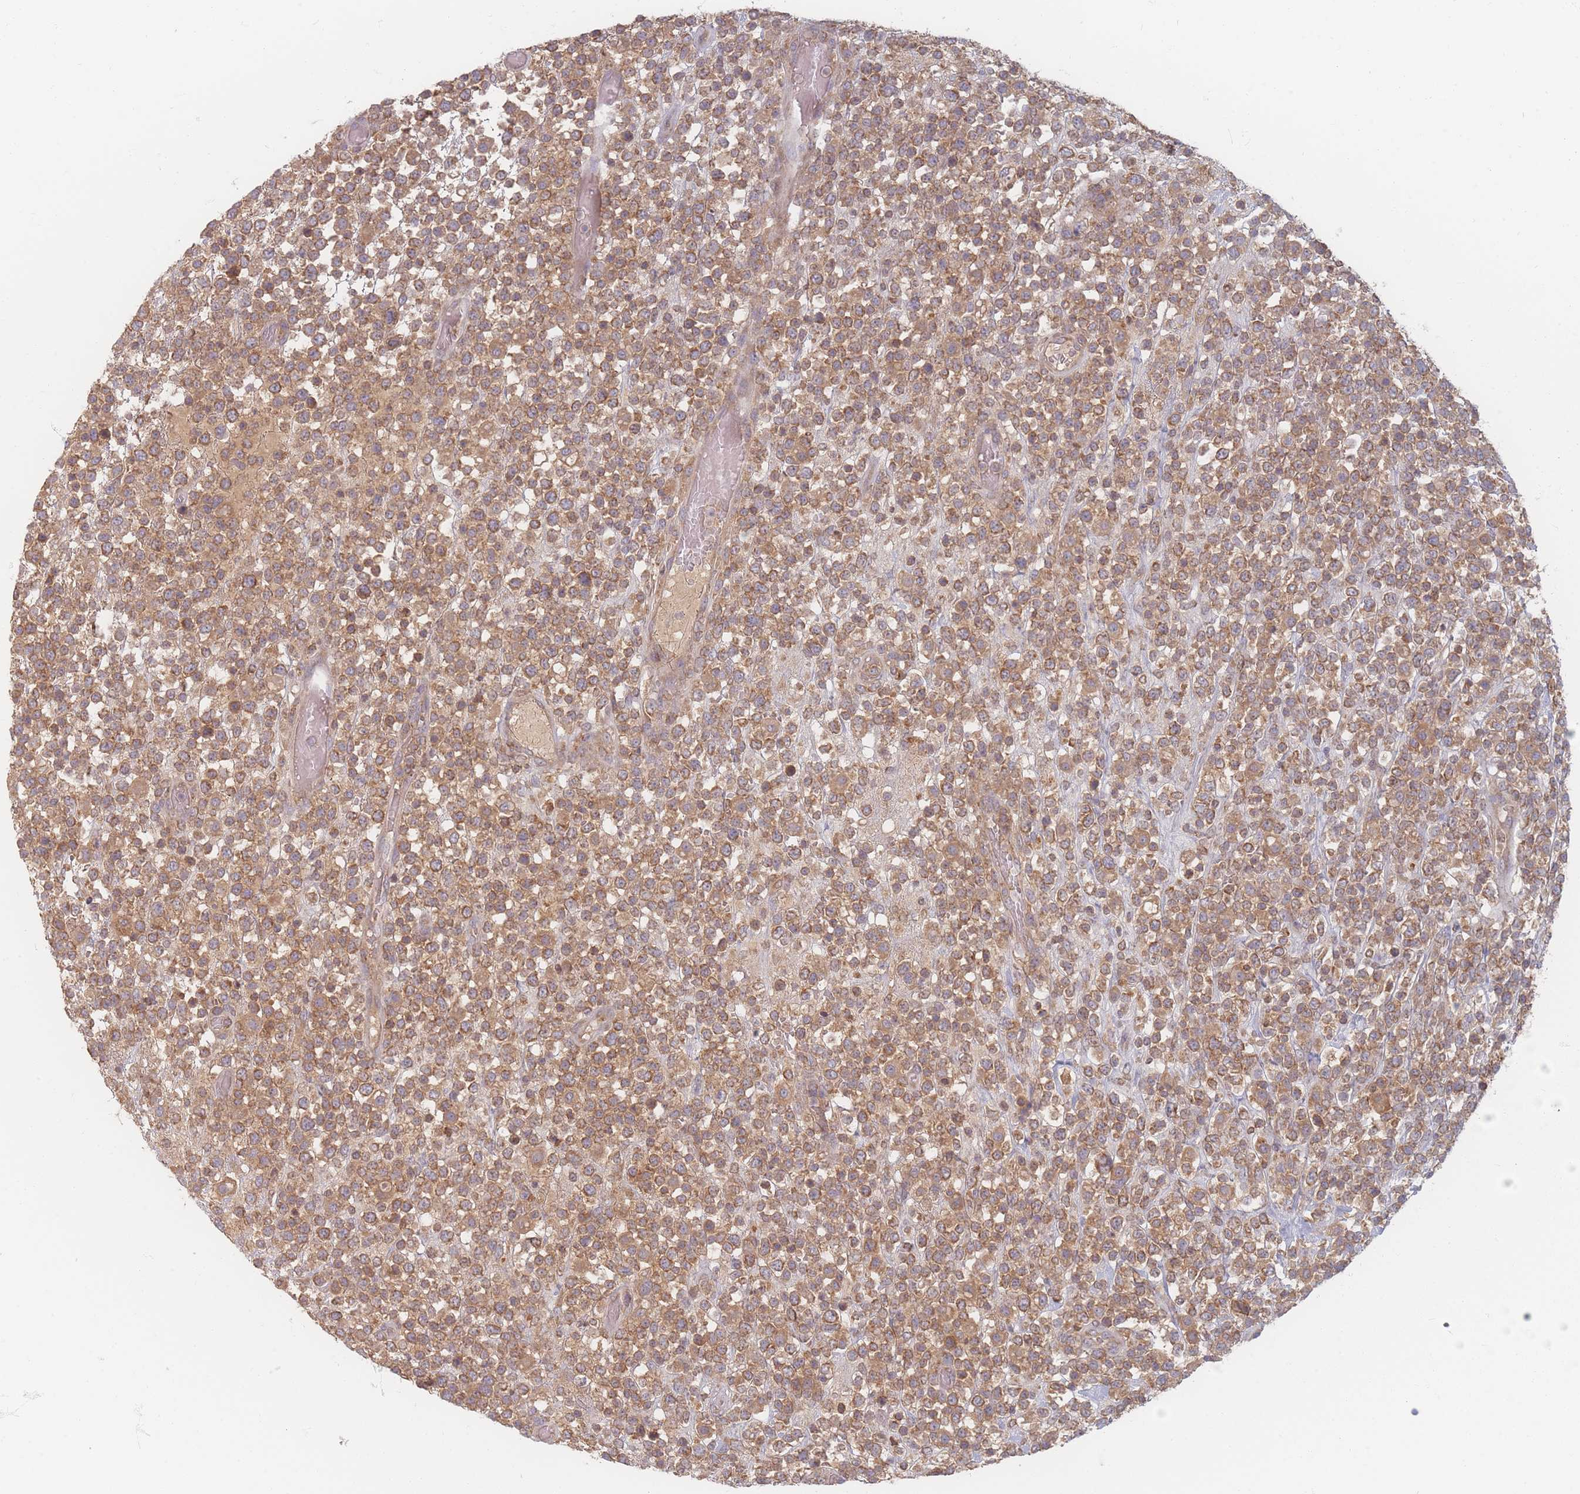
{"staining": {"intensity": "moderate", "quantity": ">75%", "location": "cytoplasmic/membranous"}, "tissue": "lymphoma", "cell_type": "Tumor cells", "image_type": "cancer", "snomed": [{"axis": "morphology", "description": "Malignant lymphoma, non-Hodgkin's type, High grade"}, {"axis": "topography", "description": "Colon"}], "caption": "IHC histopathology image of human malignant lymphoma, non-Hodgkin's type (high-grade) stained for a protein (brown), which reveals medium levels of moderate cytoplasmic/membranous expression in about >75% of tumor cells.", "gene": "SLC35F3", "patient": {"sex": "female", "age": 53}}